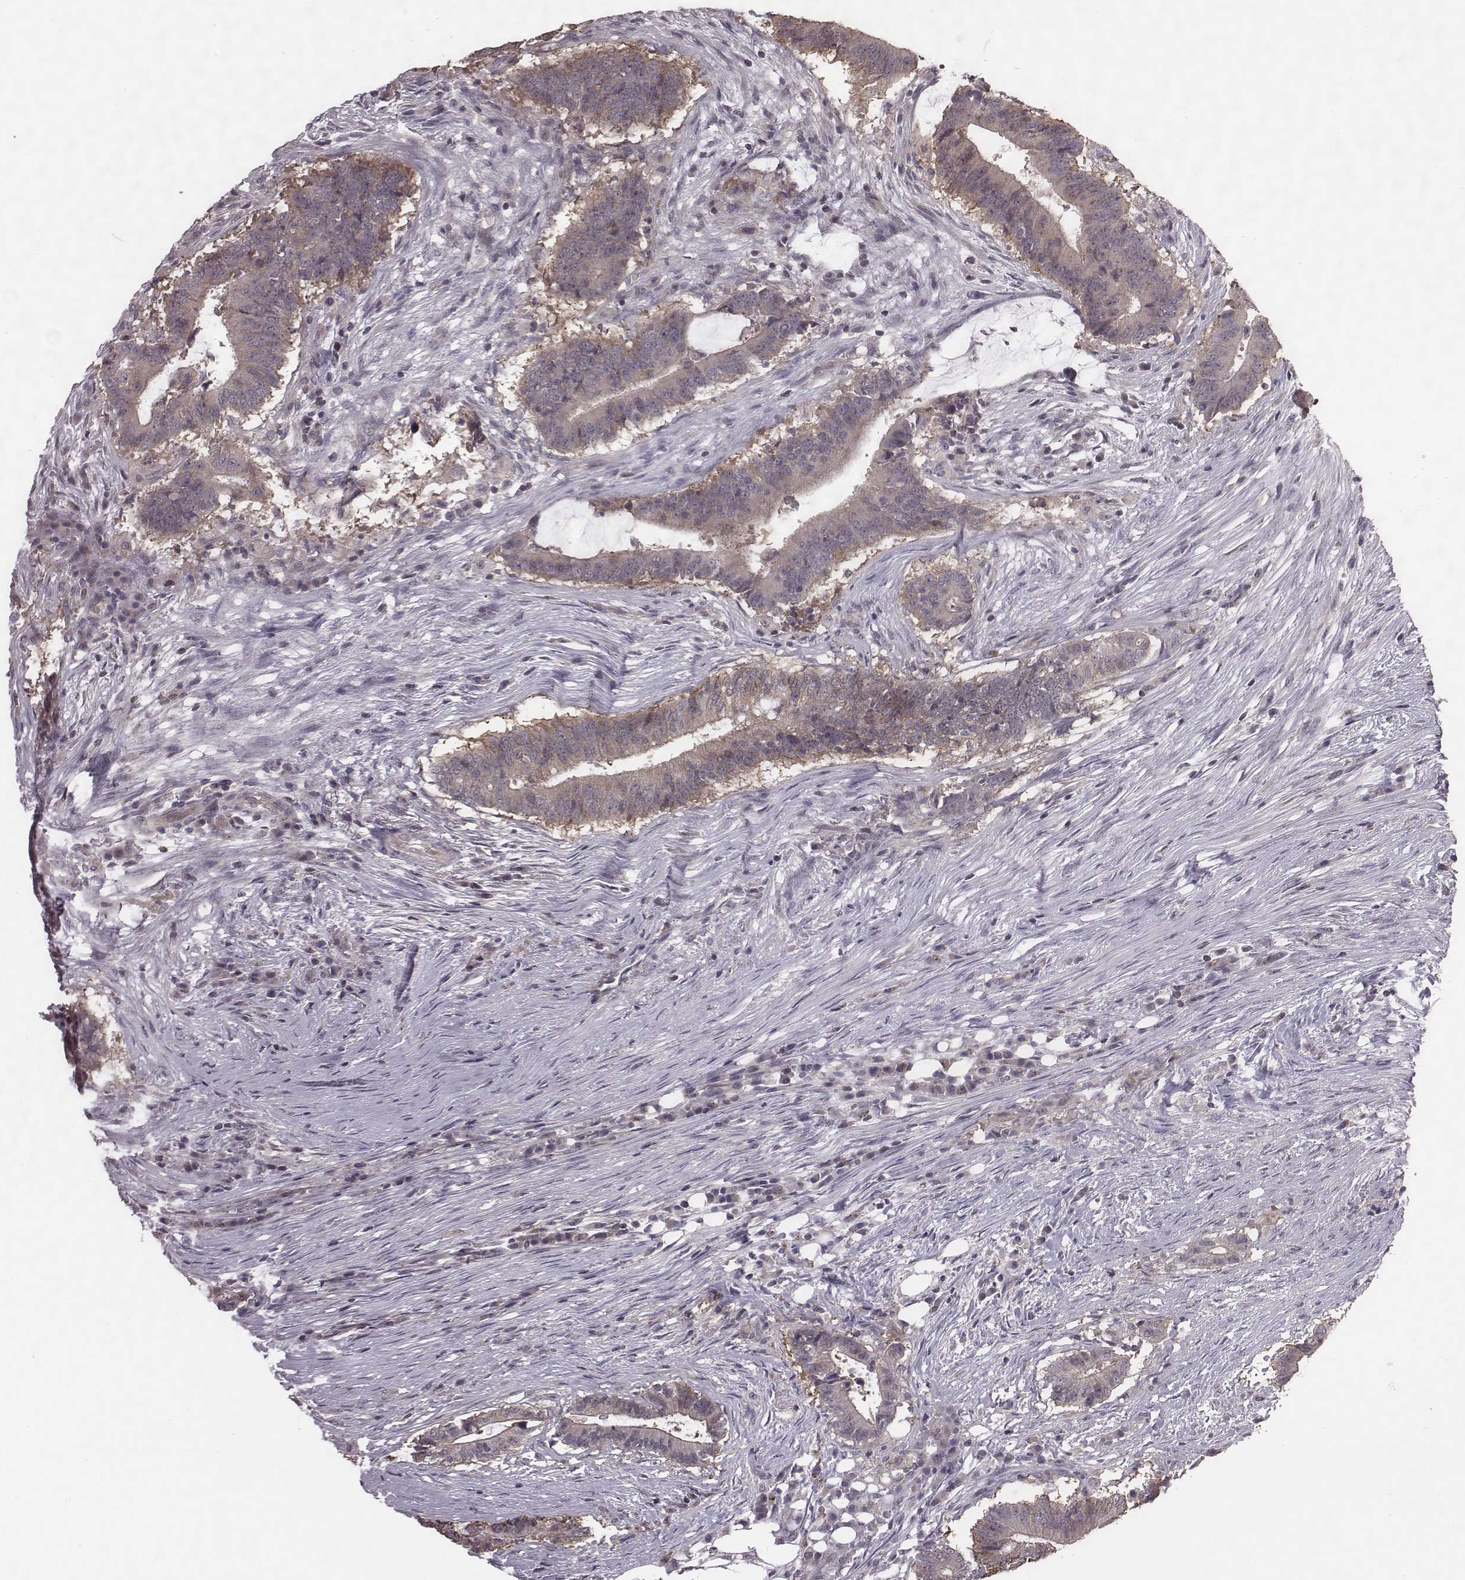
{"staining": {"intensity": "weak", "quantity": "<25%", "location": "cytoplasmic/membranous"}, "tissue": "colorectal cancer", "cell_type": "Tumor cells", "image_type": "cancer", "snomed": [{"axis": "morphology", "description": "Adenocarcinoma, NOS"}, {"axis": "topography", "description": "Colon"}], "caption": "Tumor cells show no significant protein expression in adenocarcinoma (colorectal). (DAB (3,3'-diaminobenzidine) immunohistochemistry (IHC) visualized using brightfield microscopy, high magnification).", "gene": "BICDL1", "patient": {"sex": "female", "age": 43}}